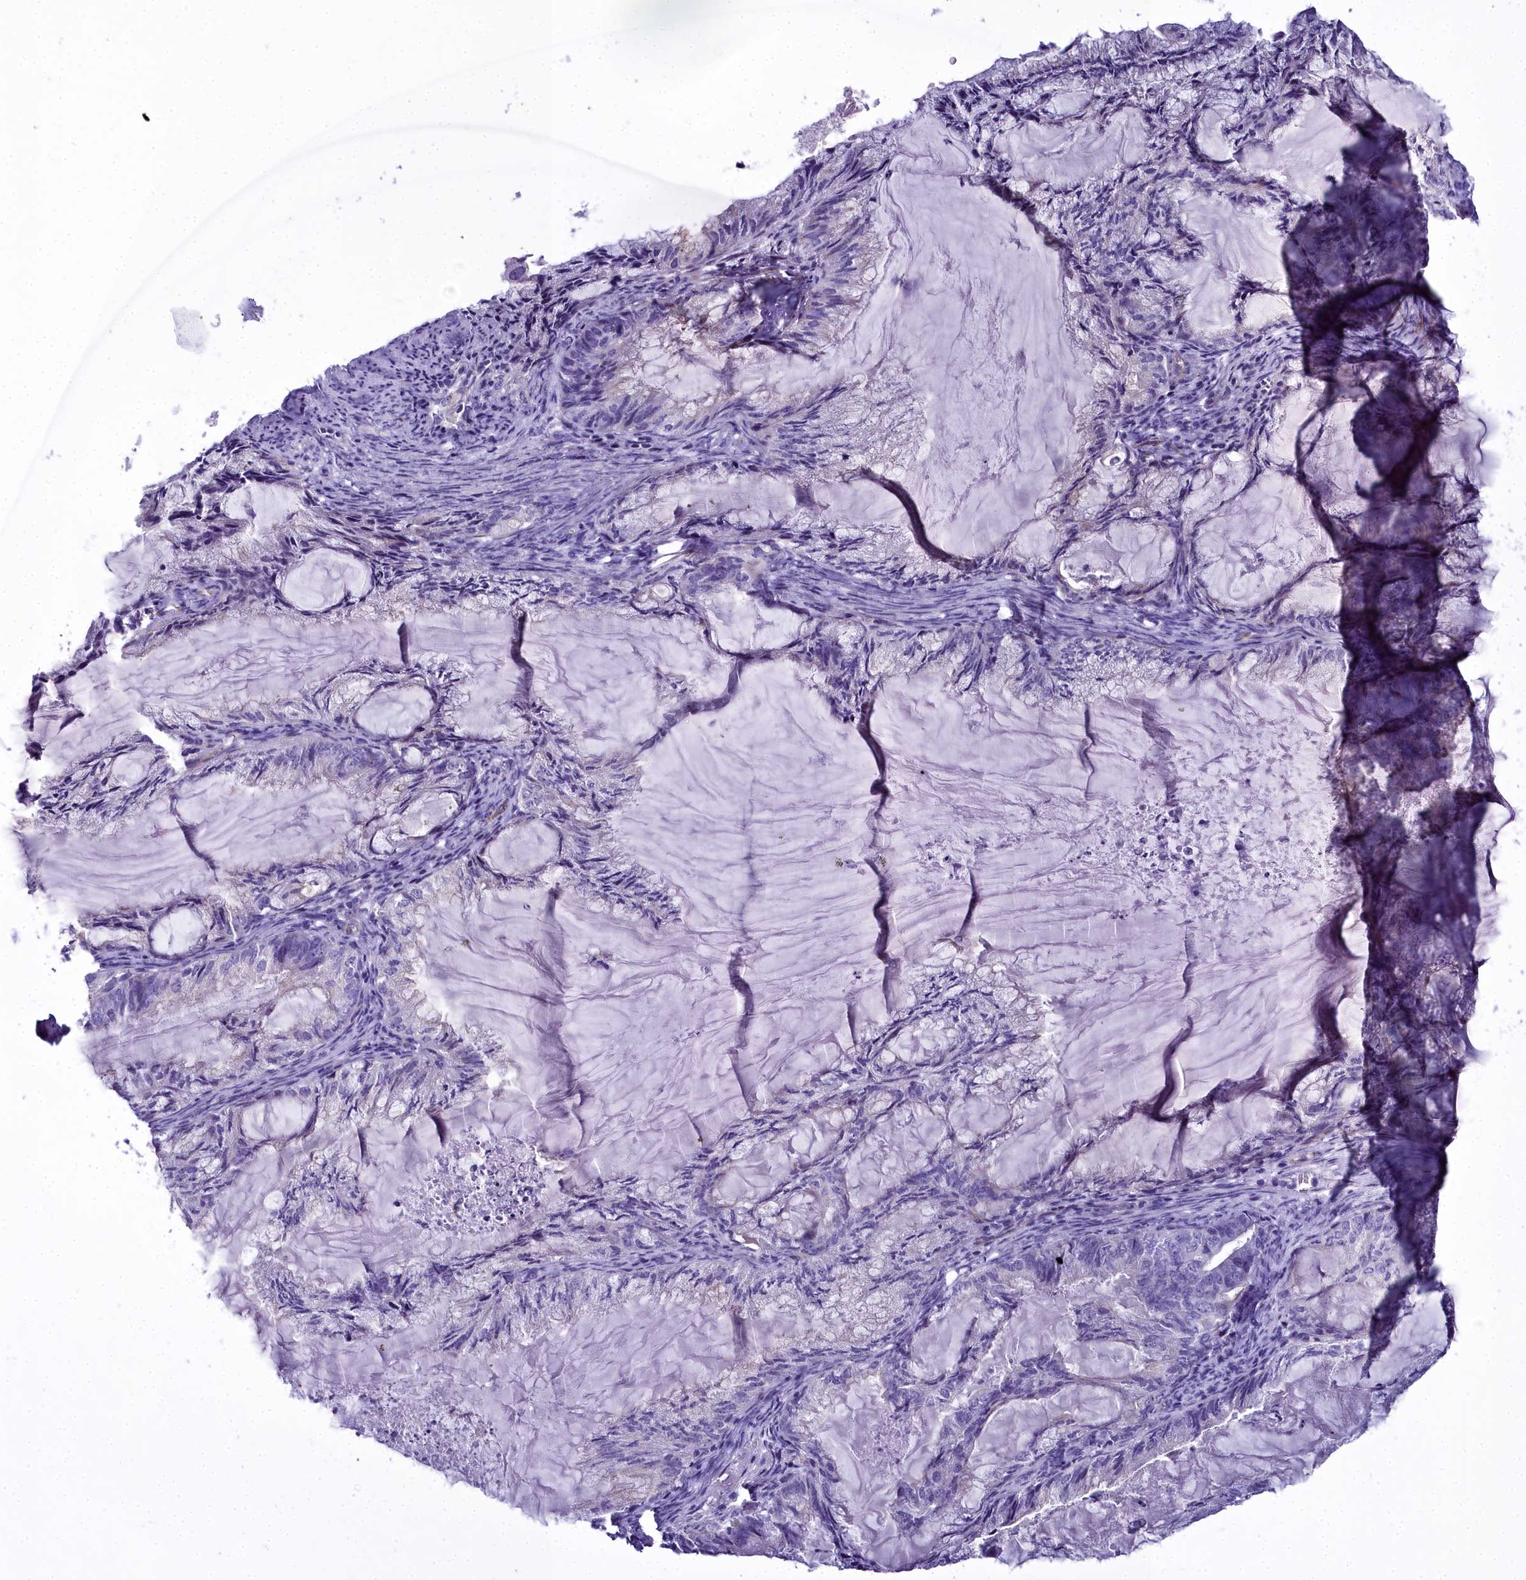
{"staining": {"intensity": "negative", "quantity": "none", "location": "none"}, "tissue": "endometrial cancer", "cell_type": "Tumor cells", "image_type": "cancer", "snomed": [{"axis": "morphology", "description": "Adenocarcinoma, NOS"}, {"axis": "topography", "description": "Endometrium"}], "caption": "Immunohistochemical staining of human endometrial cancer demonstrates no significant expression in tumor cells.", "gene": "TIMM22", "patient": {"sex": "female", "age": 86}}